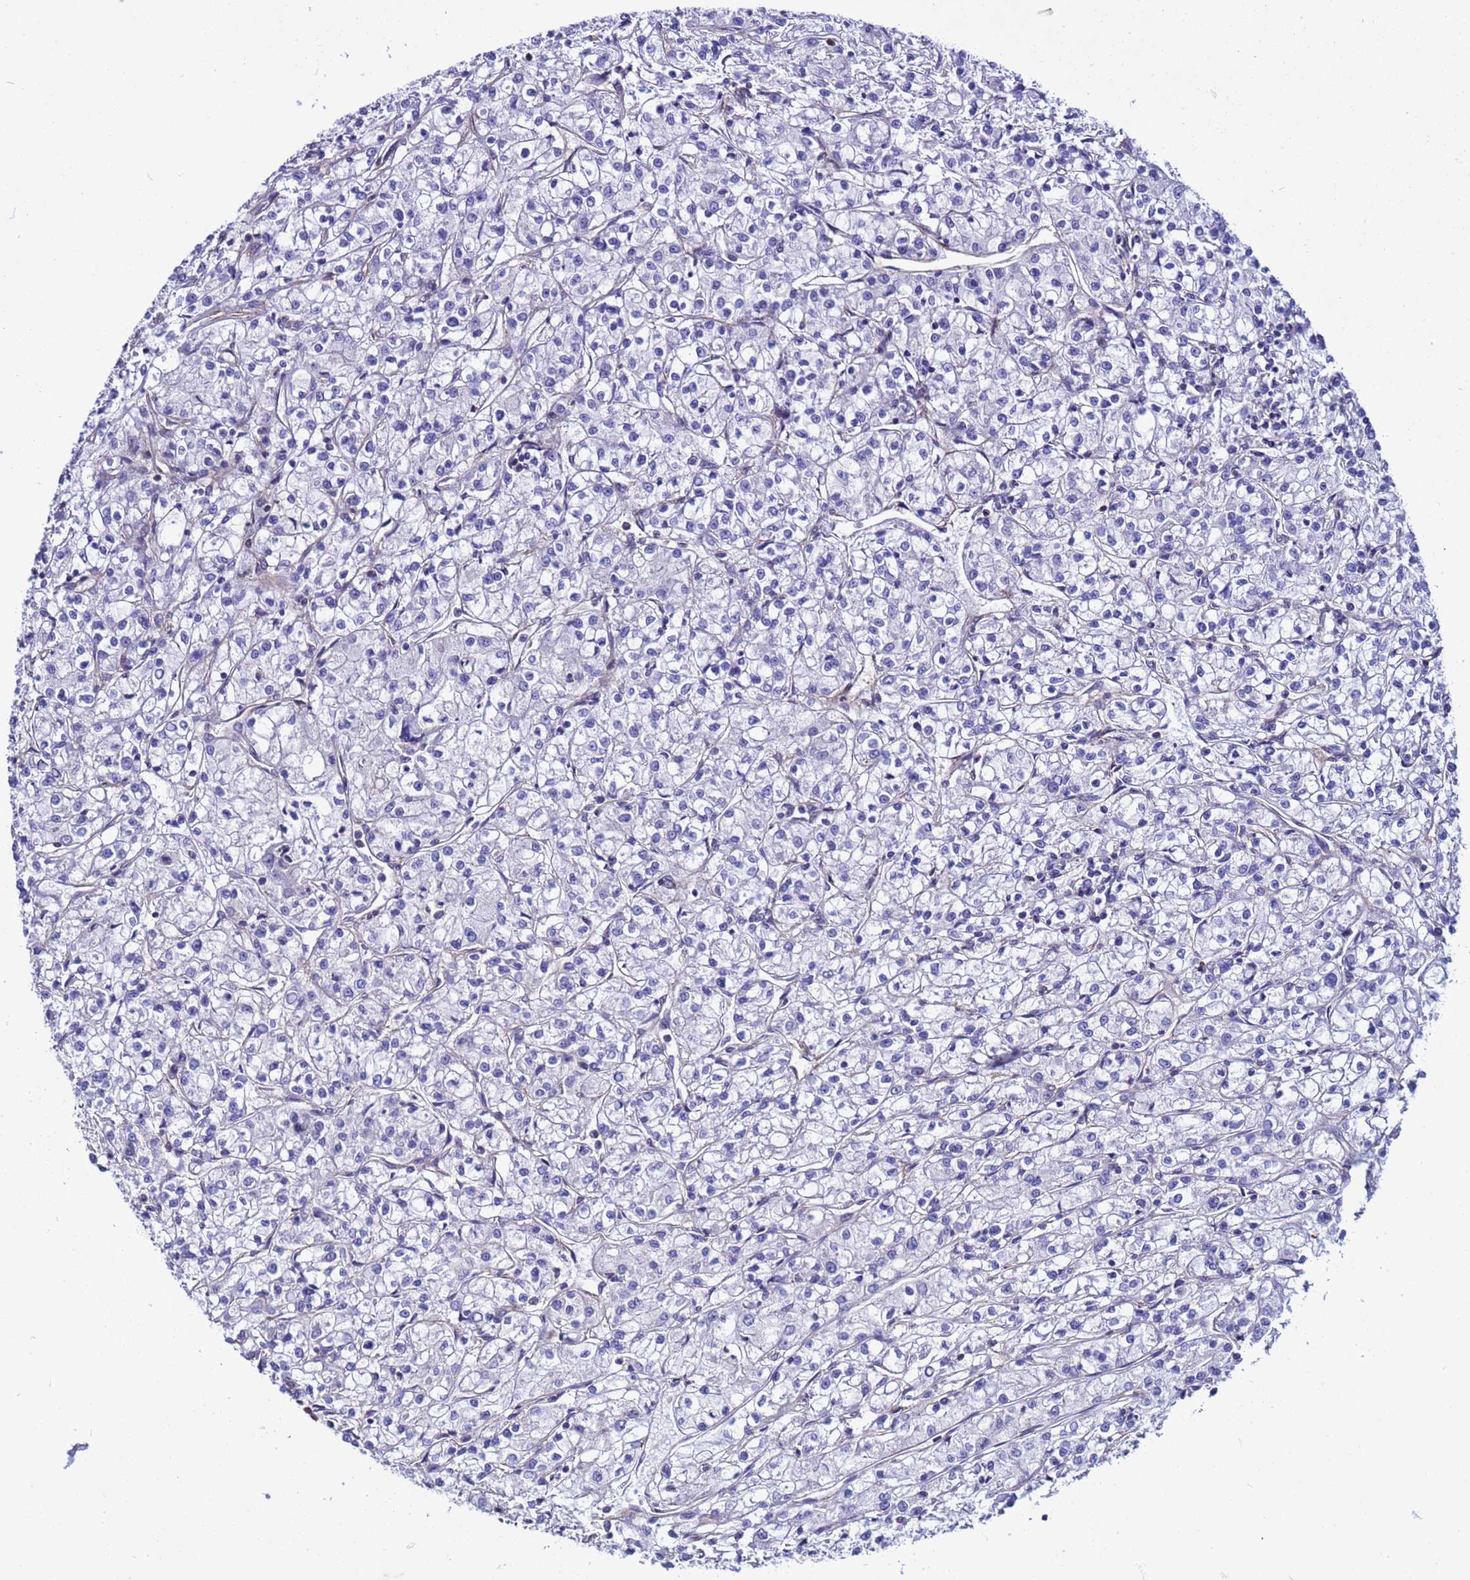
{"staining": {"intensity": "negative", "quantity": "none", "location": "none"}, "tissue": "renal cancer", "cell_type": "Tumor cells", "image_type": "cancer", "snomed": [{"axis": "morphology", "description": "Adenocarcinoma, NOS"}, {"axis": "topography", "description": "Kidney"}], "caption": "DAB (3,3'-diaminobenzidine) immunohistochemical staining of human renal adenocarcinoma reveals no significant positivity in tumor cells.", "gene": "STK38", "patient": {"sex": "female", "age": 59}}